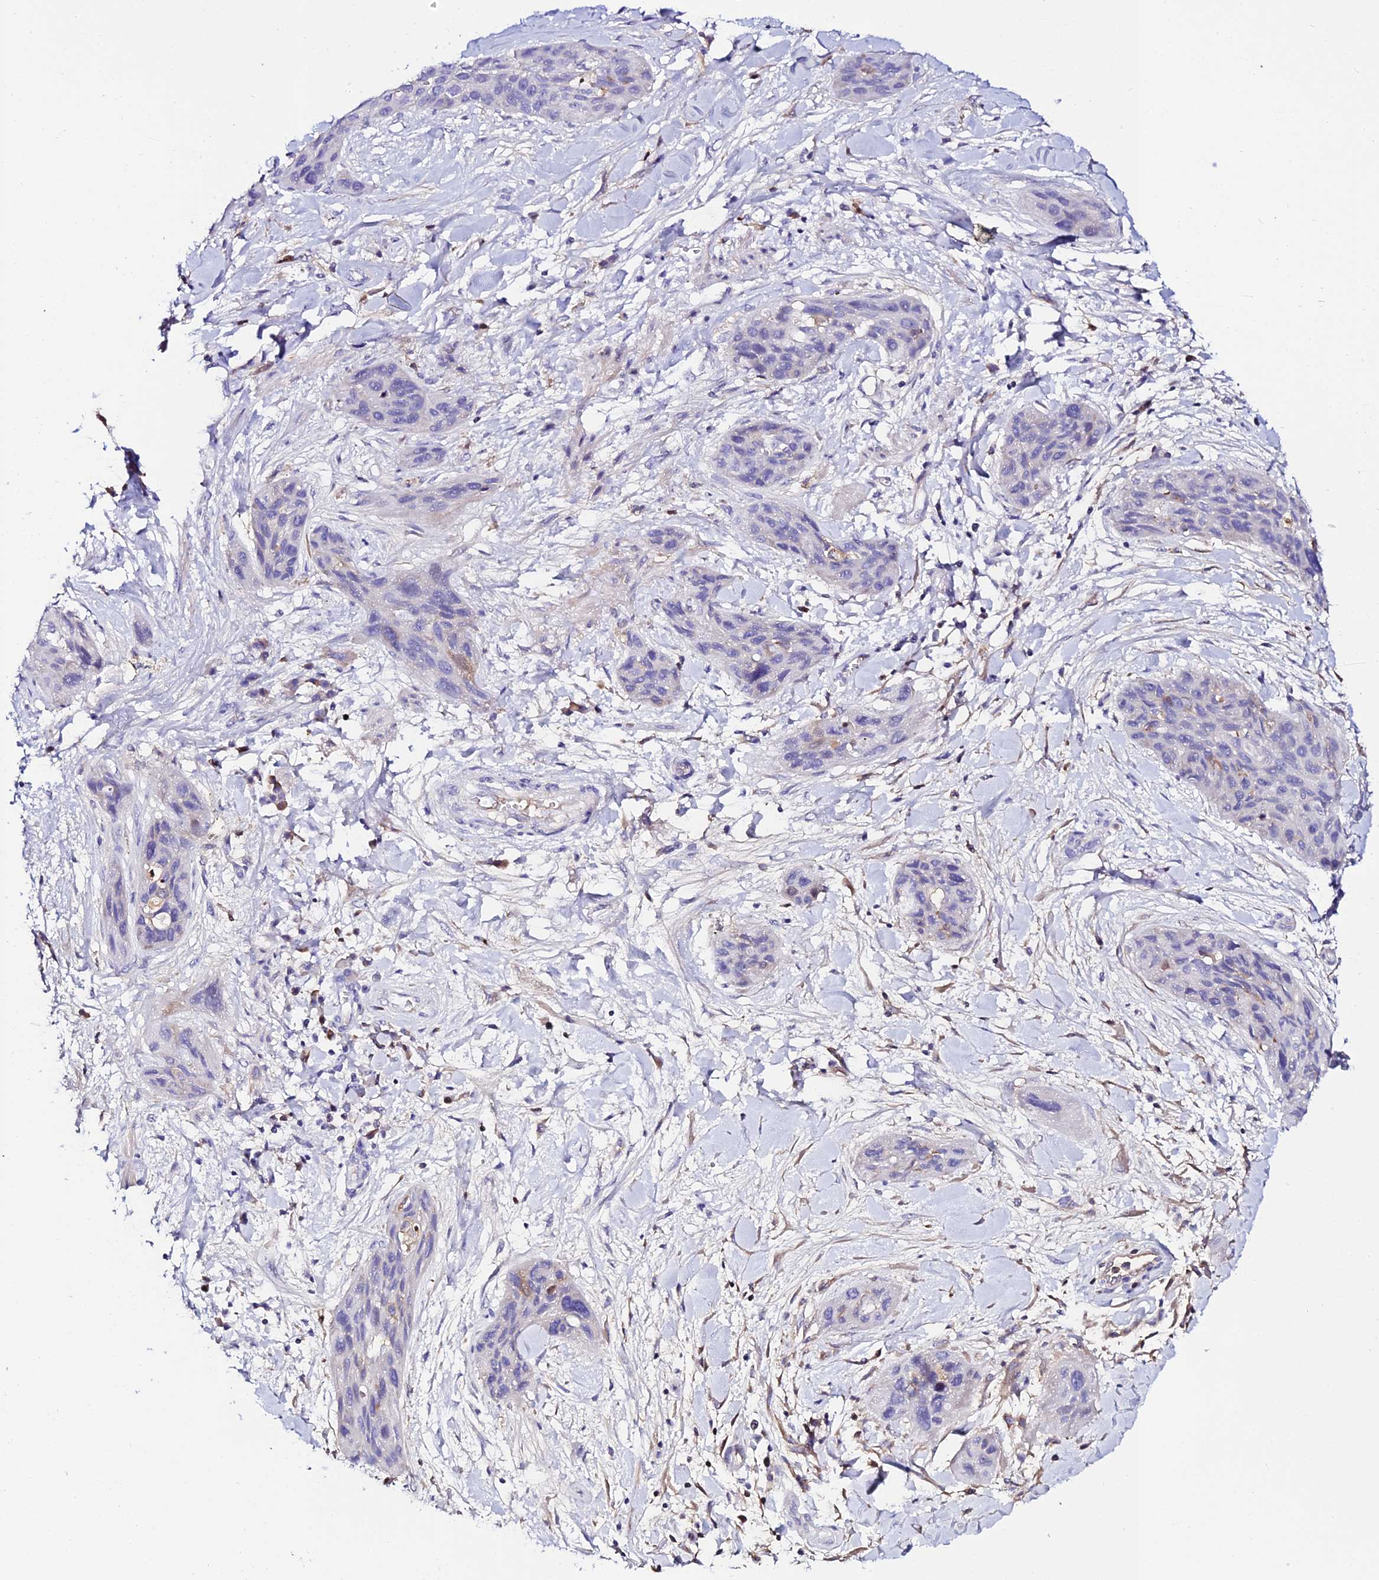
{"staining": {"intensity": "negative", "quantity": "none", "location": "none"}, "tissue": "lung cancer", "cell_type": "Tumor cells", "image_type": "cancer", "snomed": [{"axis": "morphology", "description": "Squamous cell carcinoma, NOS"}, {"axis": "topography", "description": "Lung"}], "caption": "A photomicrograph of human lung cancer (squamous cell carcinoma) is negative for staining in tumor cells. (DAB (3,3'-diaminobenzidine) immunohistochemistry with hematoxylin counter stain).", "gene": "DEFB132", "patient": {"sex": "female", "age": 70}}